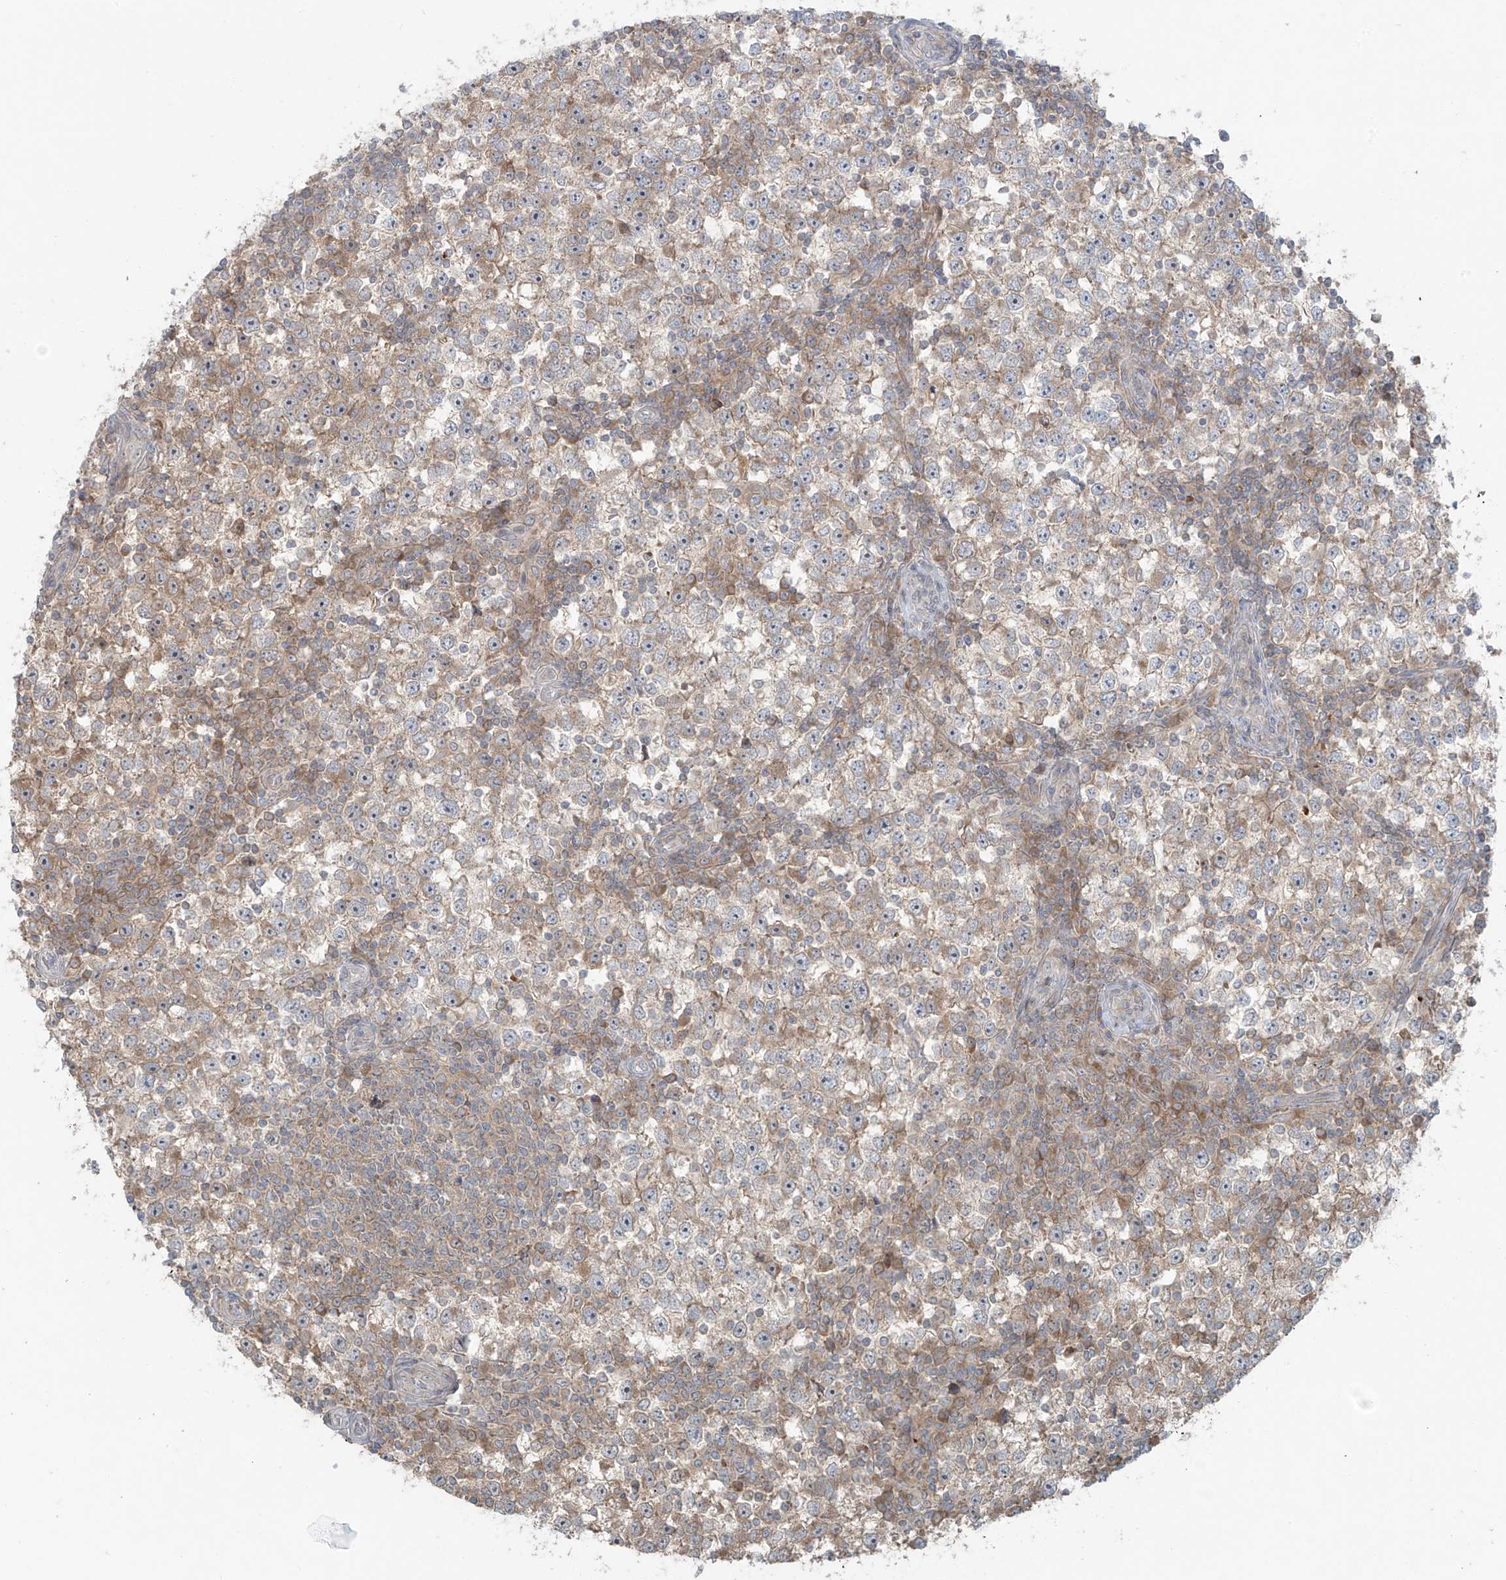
{"staining": {"intensity": "weak", "quantity": ">75%", "location": "cytoplasmic/membranous"}, "tissue": "testis cancer", "cell_type": "Tumor cells", "image_type": "cancer", "snomed": [{"axis": "morphology", "description": "Seminoma, NOS"}, {"axis": "topography", "description": "Testis"}], "caption": "Seminoma (testis) was stained to show a protein in brown. There is low levels of weak cytoplasmic/membranous positivity in approximately >75% of tumor cells.", "gene": "PPAT", "patient": {"sex": "male", "age": 65}}